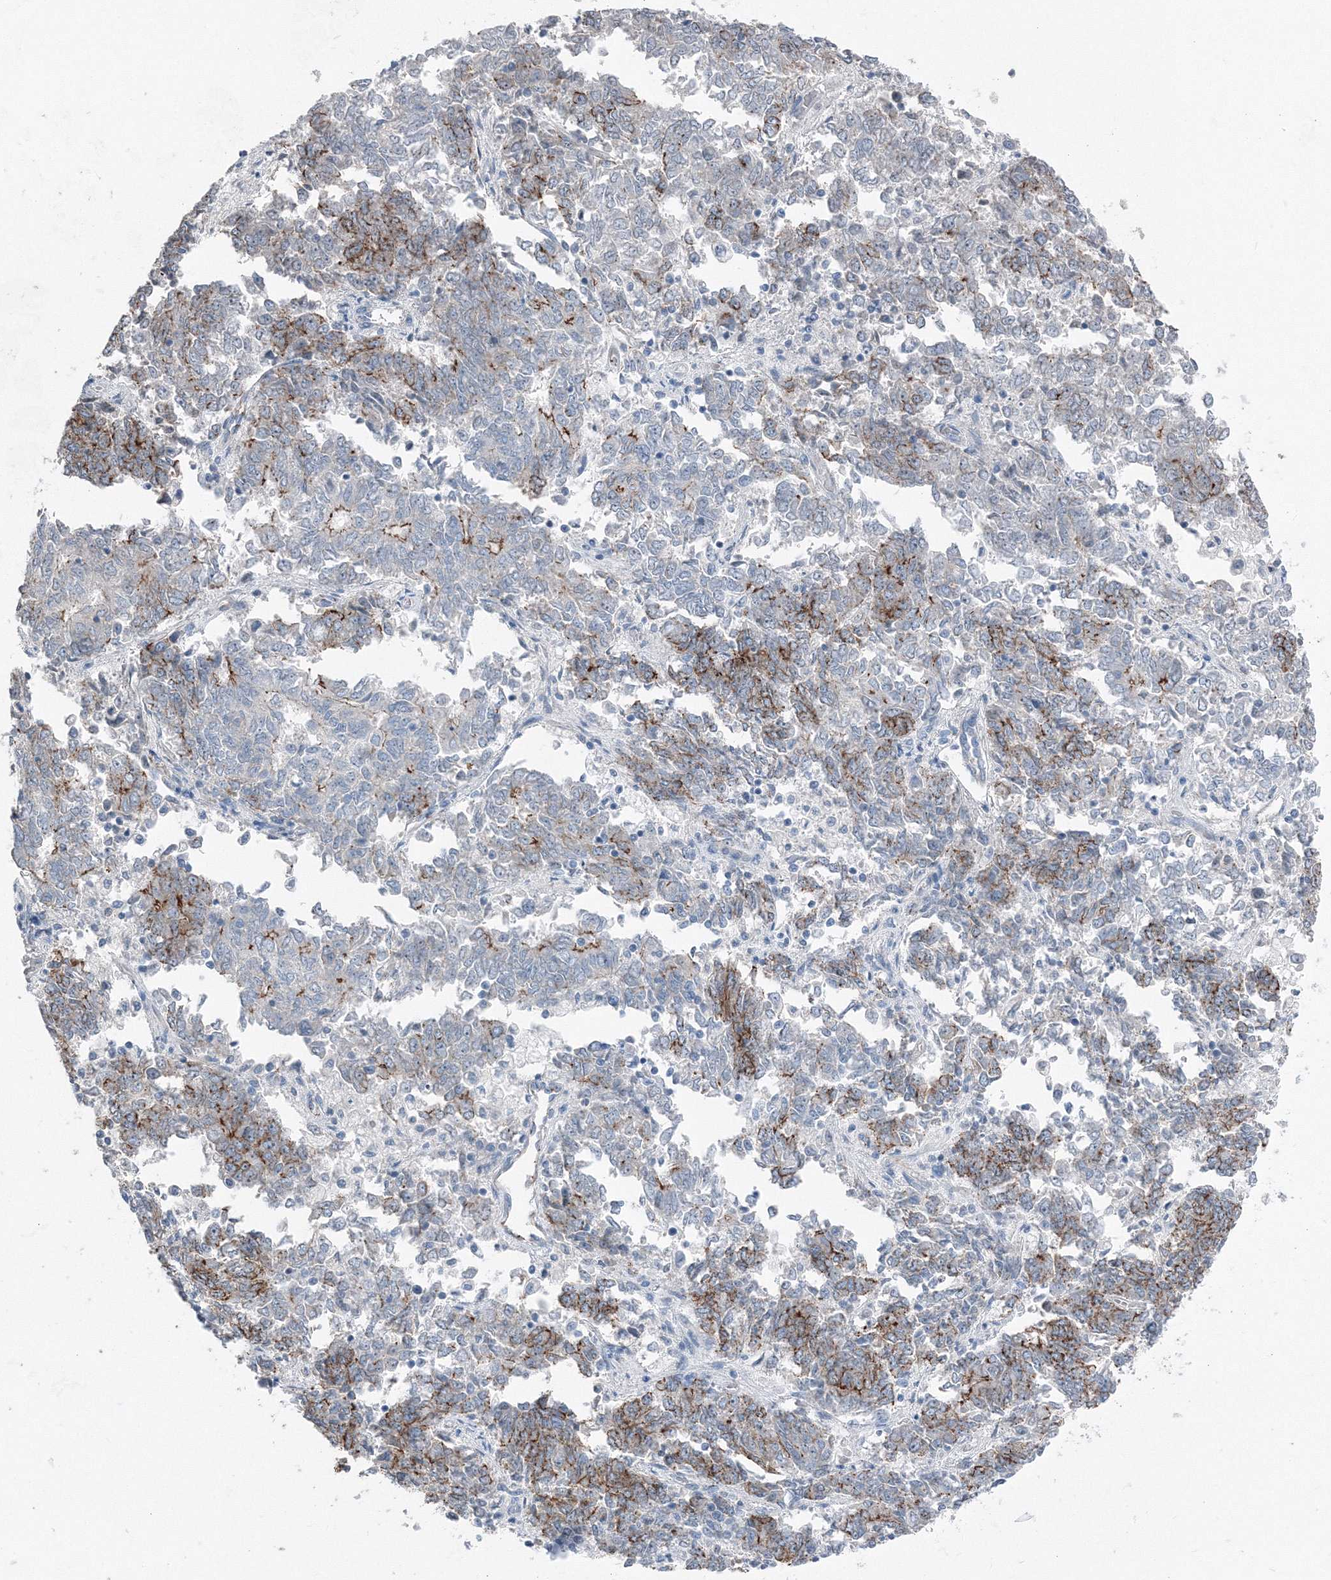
{"staining": {"intensity": "strong", "quantity": "25%-75%", "location": "cytoplasmic/membranous"}, "tissue": "endometrial cancer", "cell_type": "Tumor cells", "image_type": "cancer", "snomed": [{"axis": "morphology", "description": "Adenocarcinoma, NOS"}, {"axis": "topography", "description": "Endometrium"}], "caption": "Immunohistochemical staining of human endometrial adenocarcinoma displays high levels of strong cytoplasmic/membranous positivity in about 25%-75% of tumor cells. (DAB (3,3'-diaminobenzidine) IHC with brightfield microscopy, high magnification).", "gene": "AASDH", "patient": {"sex": "female", "age": 80}}